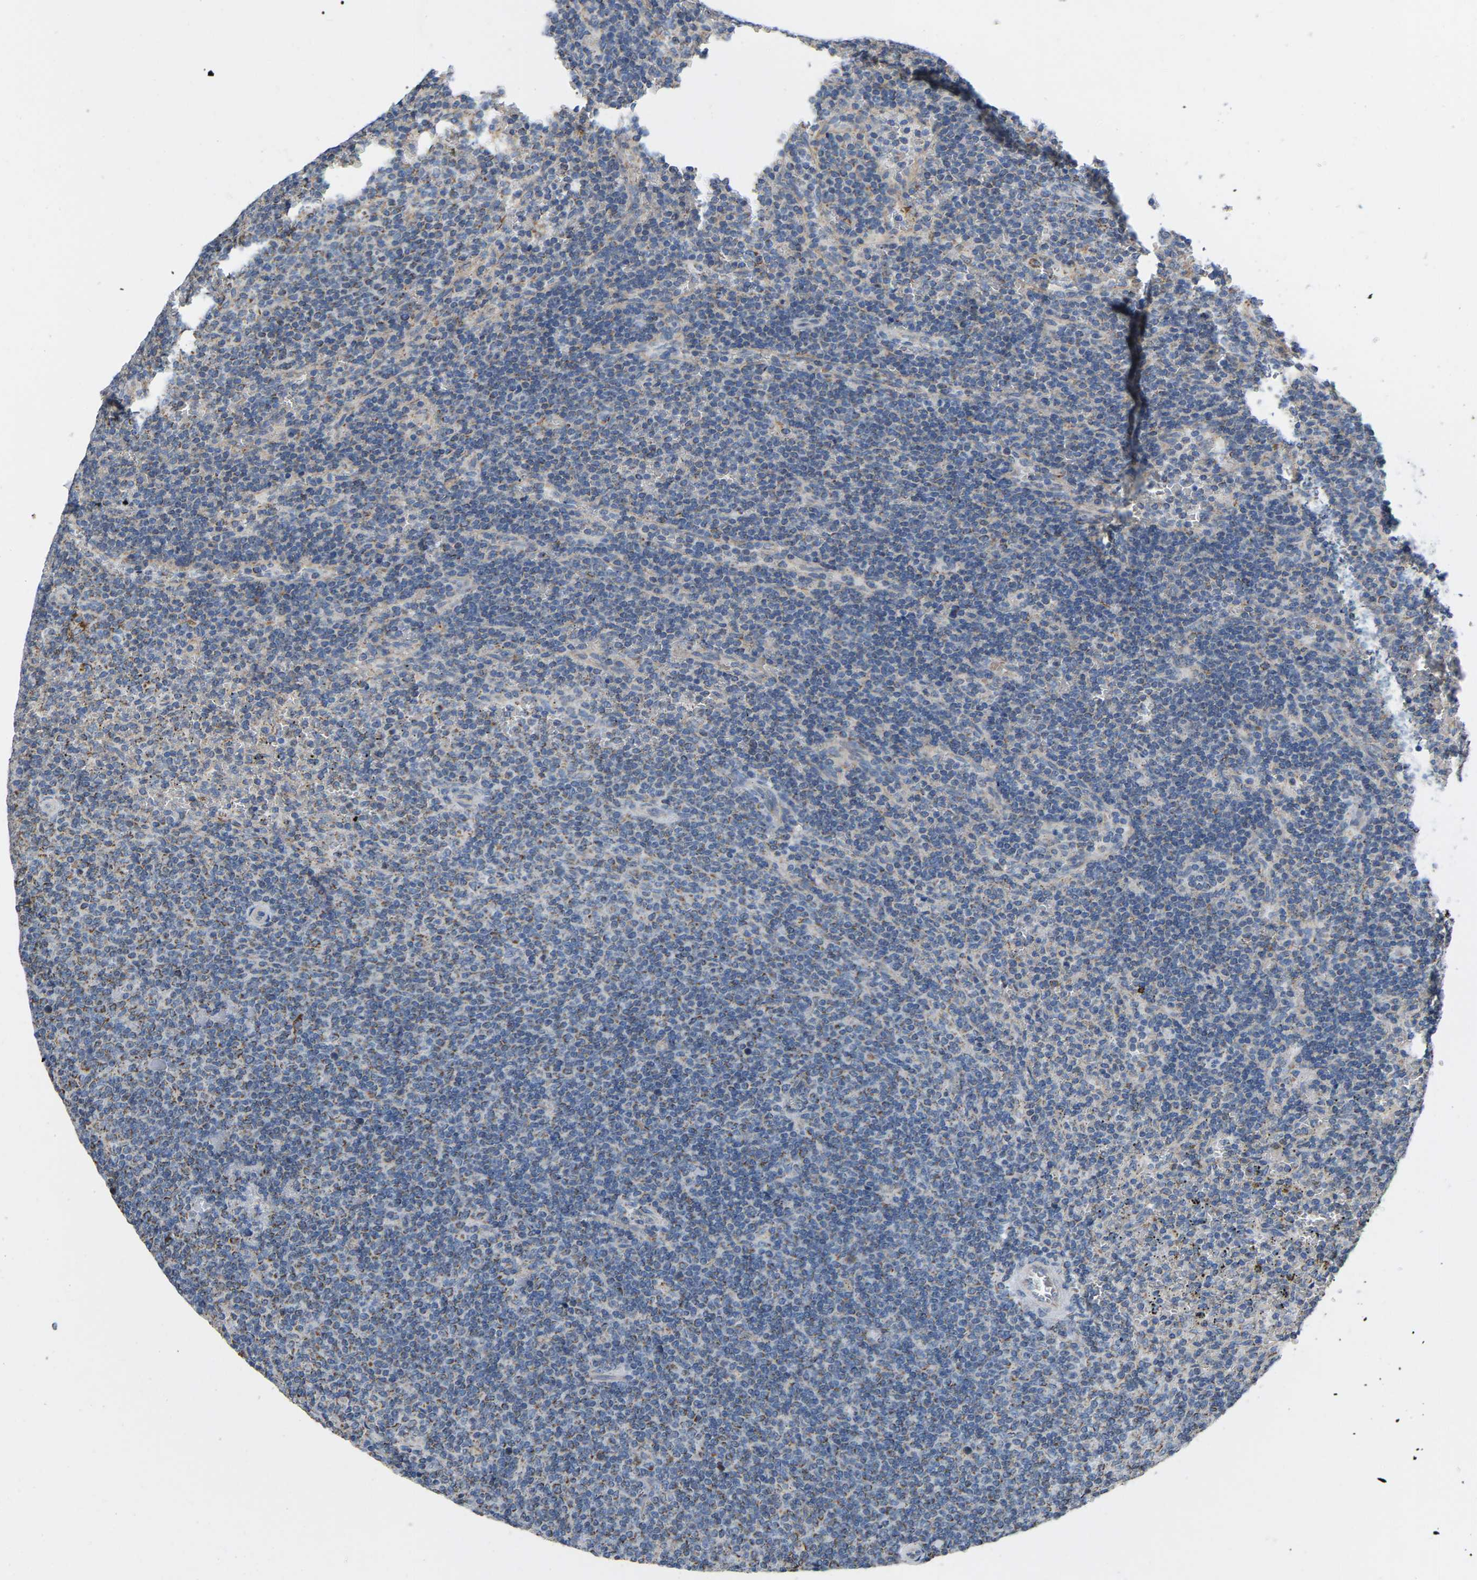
{"staining": {"intensity": "moderate", "quantity": "<25%", "location": "cytoplasmic/membranous"}, "tissue": "lymphoma", "cell_type": "Tumor cells", "image_type": "cancer", "snomed": [{"axis": "morphology", "description": "Malignant lymphoma, non-Hodgkin's type, Low grade"}, {"axis": "topography", "description": "Spleen"}], "caption": "Immunohistochemistry (IHC) of lymphoma demonstrates low levels of moderate cytoplasmic/membranous expression in approximately <25% of tumor cells. The staining was performed using DAB (3,3'-diaminobenzidine) to visualize the protein expression in brown, while the nuclei were stained in blue with hematoxylin (Magnification: 20x).", "gene": "BCL10", "patient": {"sex": "female", "age": 19}}